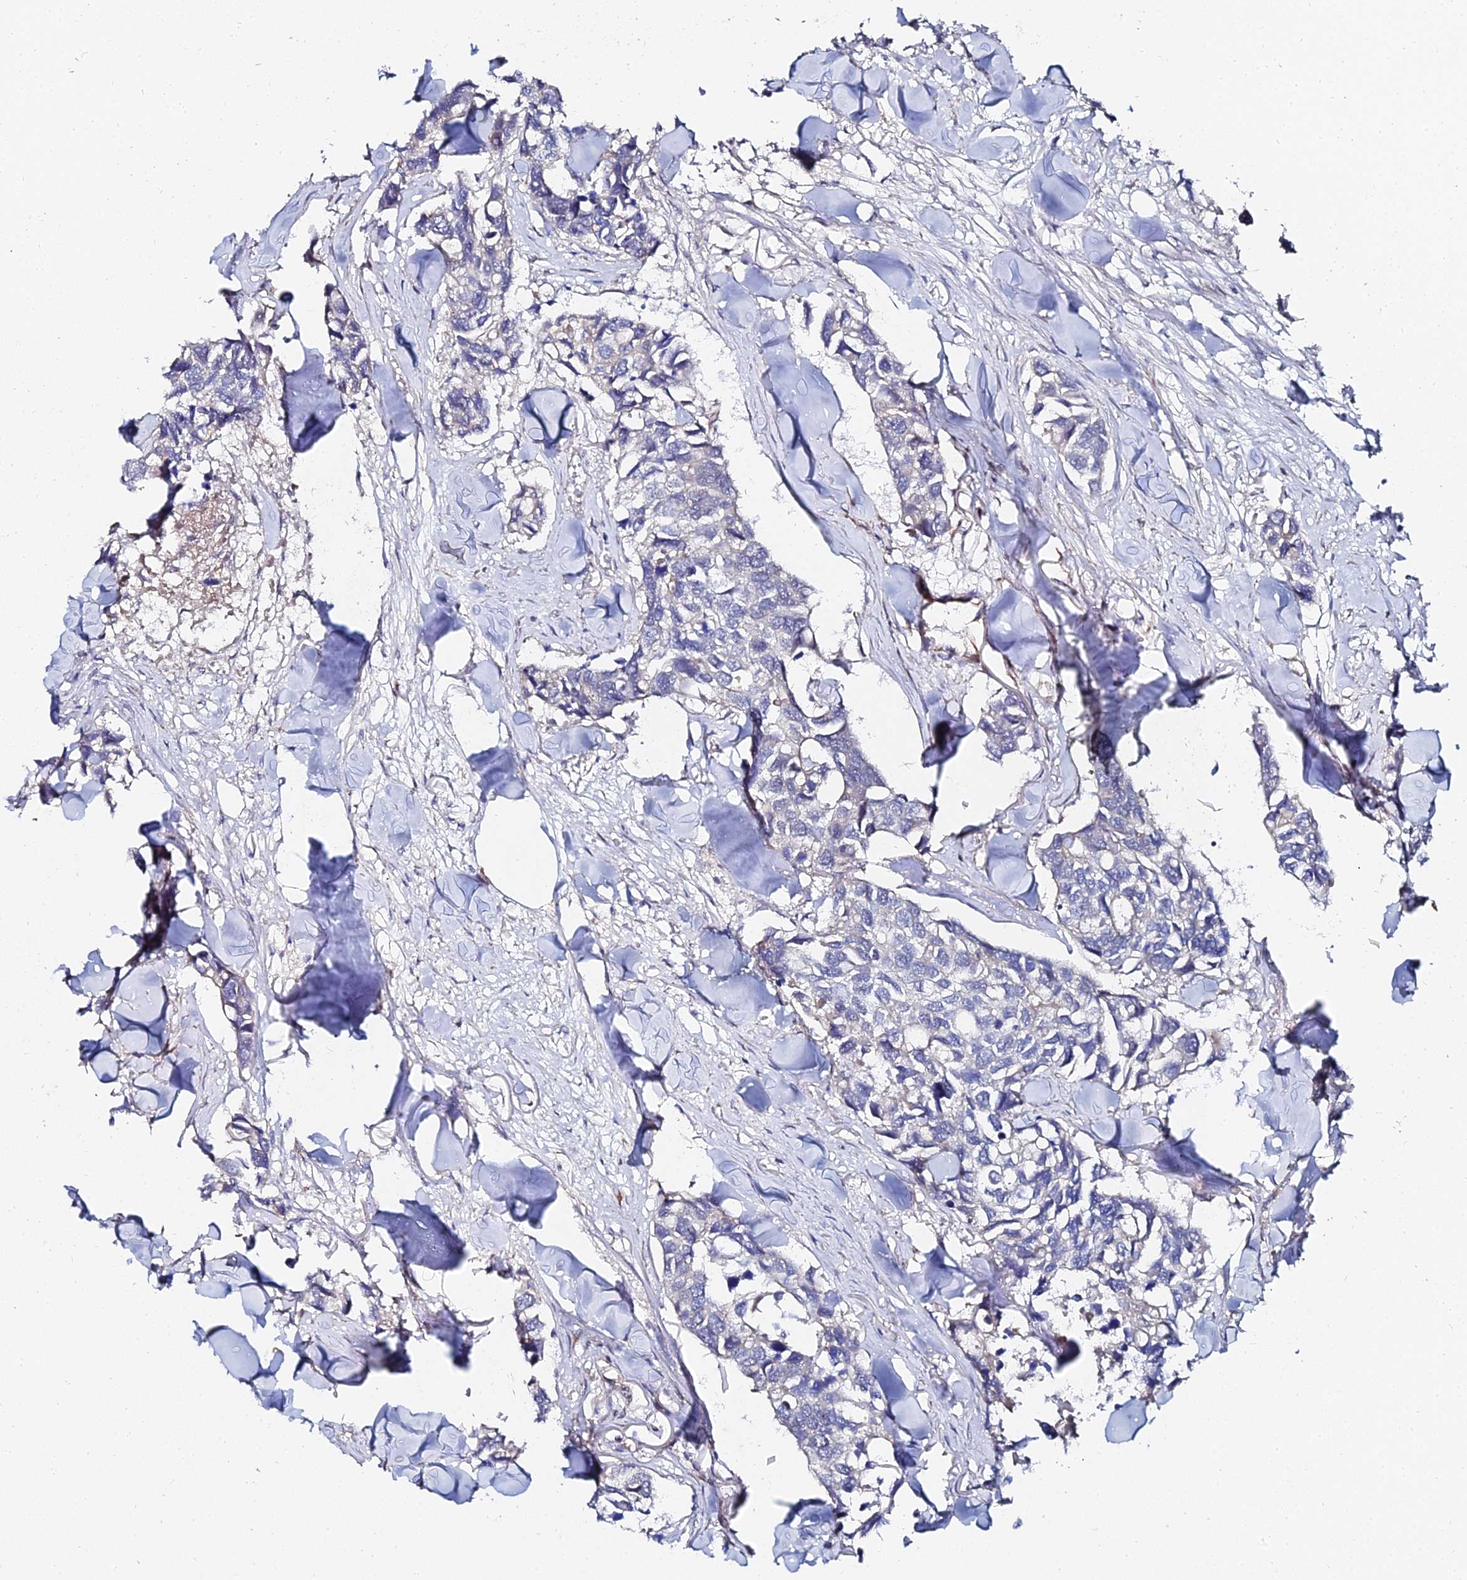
{"staining": {"intensity": "negative", "quantity": "none", "location": "none"}, "tissue": "breast cancer", "cell_type": "Tumor cells", "image_type": "cancer", "snomed": [{"axis": "morphology", "description": "Duct carcinoma"}, {"axis": "topography", "description": "Breast"}], "caption": "Tumor cells are negative for brown protein staining in invasive ductal carcinoma (breast).", "gene": "BORCS8", "patient": {"sex": "female", "age": 83}}